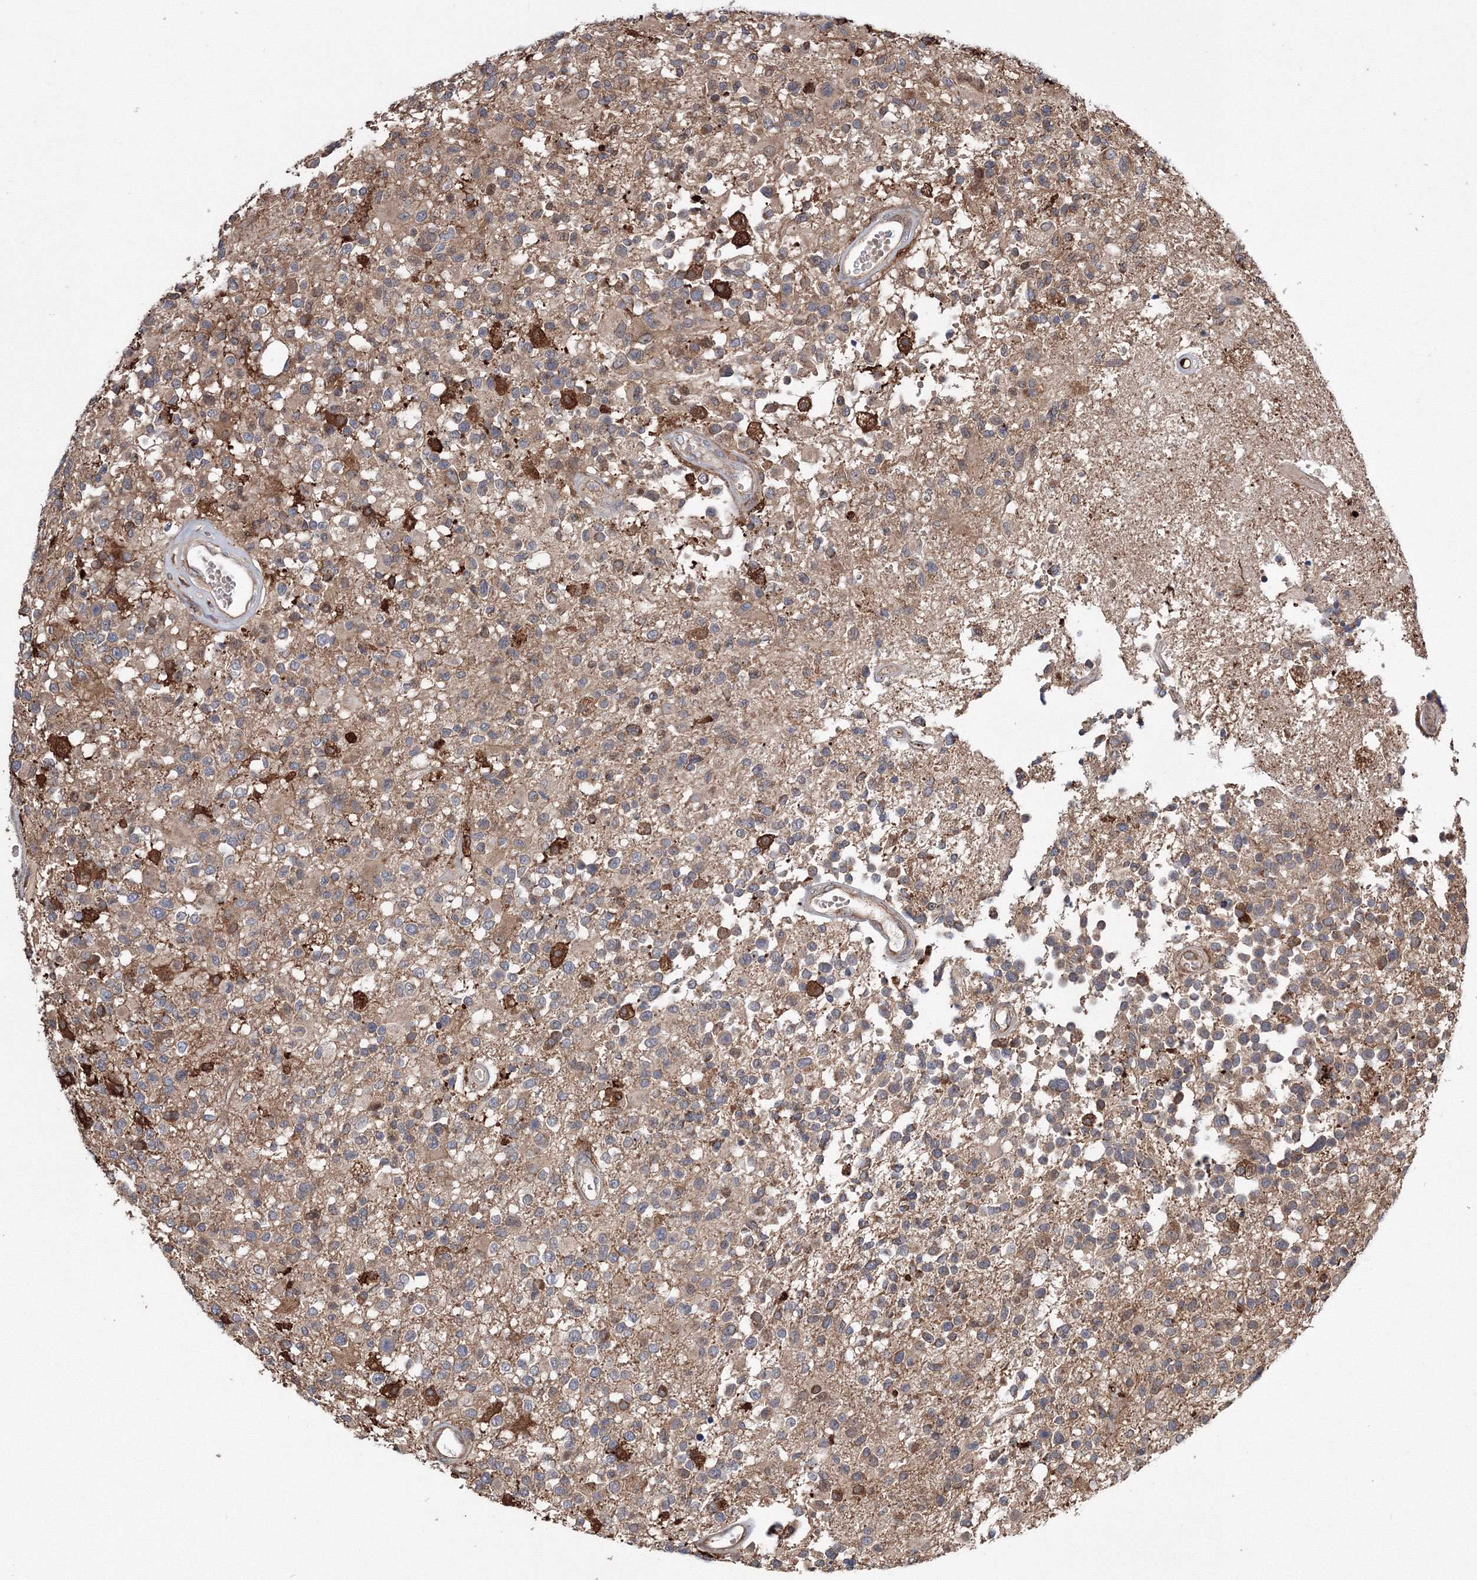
{"staining": {"intensity": "weak", "quantity": "25%-75%", "location": "cytoplasmic/membranous"}, "tissue": "glioma", "cell_type": "Tumor cells", "image_type": "cancer", "snomed": [{"axis": "morphology", "description": "Glioma, malignant, High grade"}, {"axis": "morphology", "description": "Glioblastoma, NOS"}, {"axis": "topography", "description": "Brain"}], "caption": "A micrograph of glioma stained for a protein shows weak cytoplasmic/membranous brown staining in tumor cells.", "gene": "RANBP3L", "patient": {"sex": "male", "age": 60}}